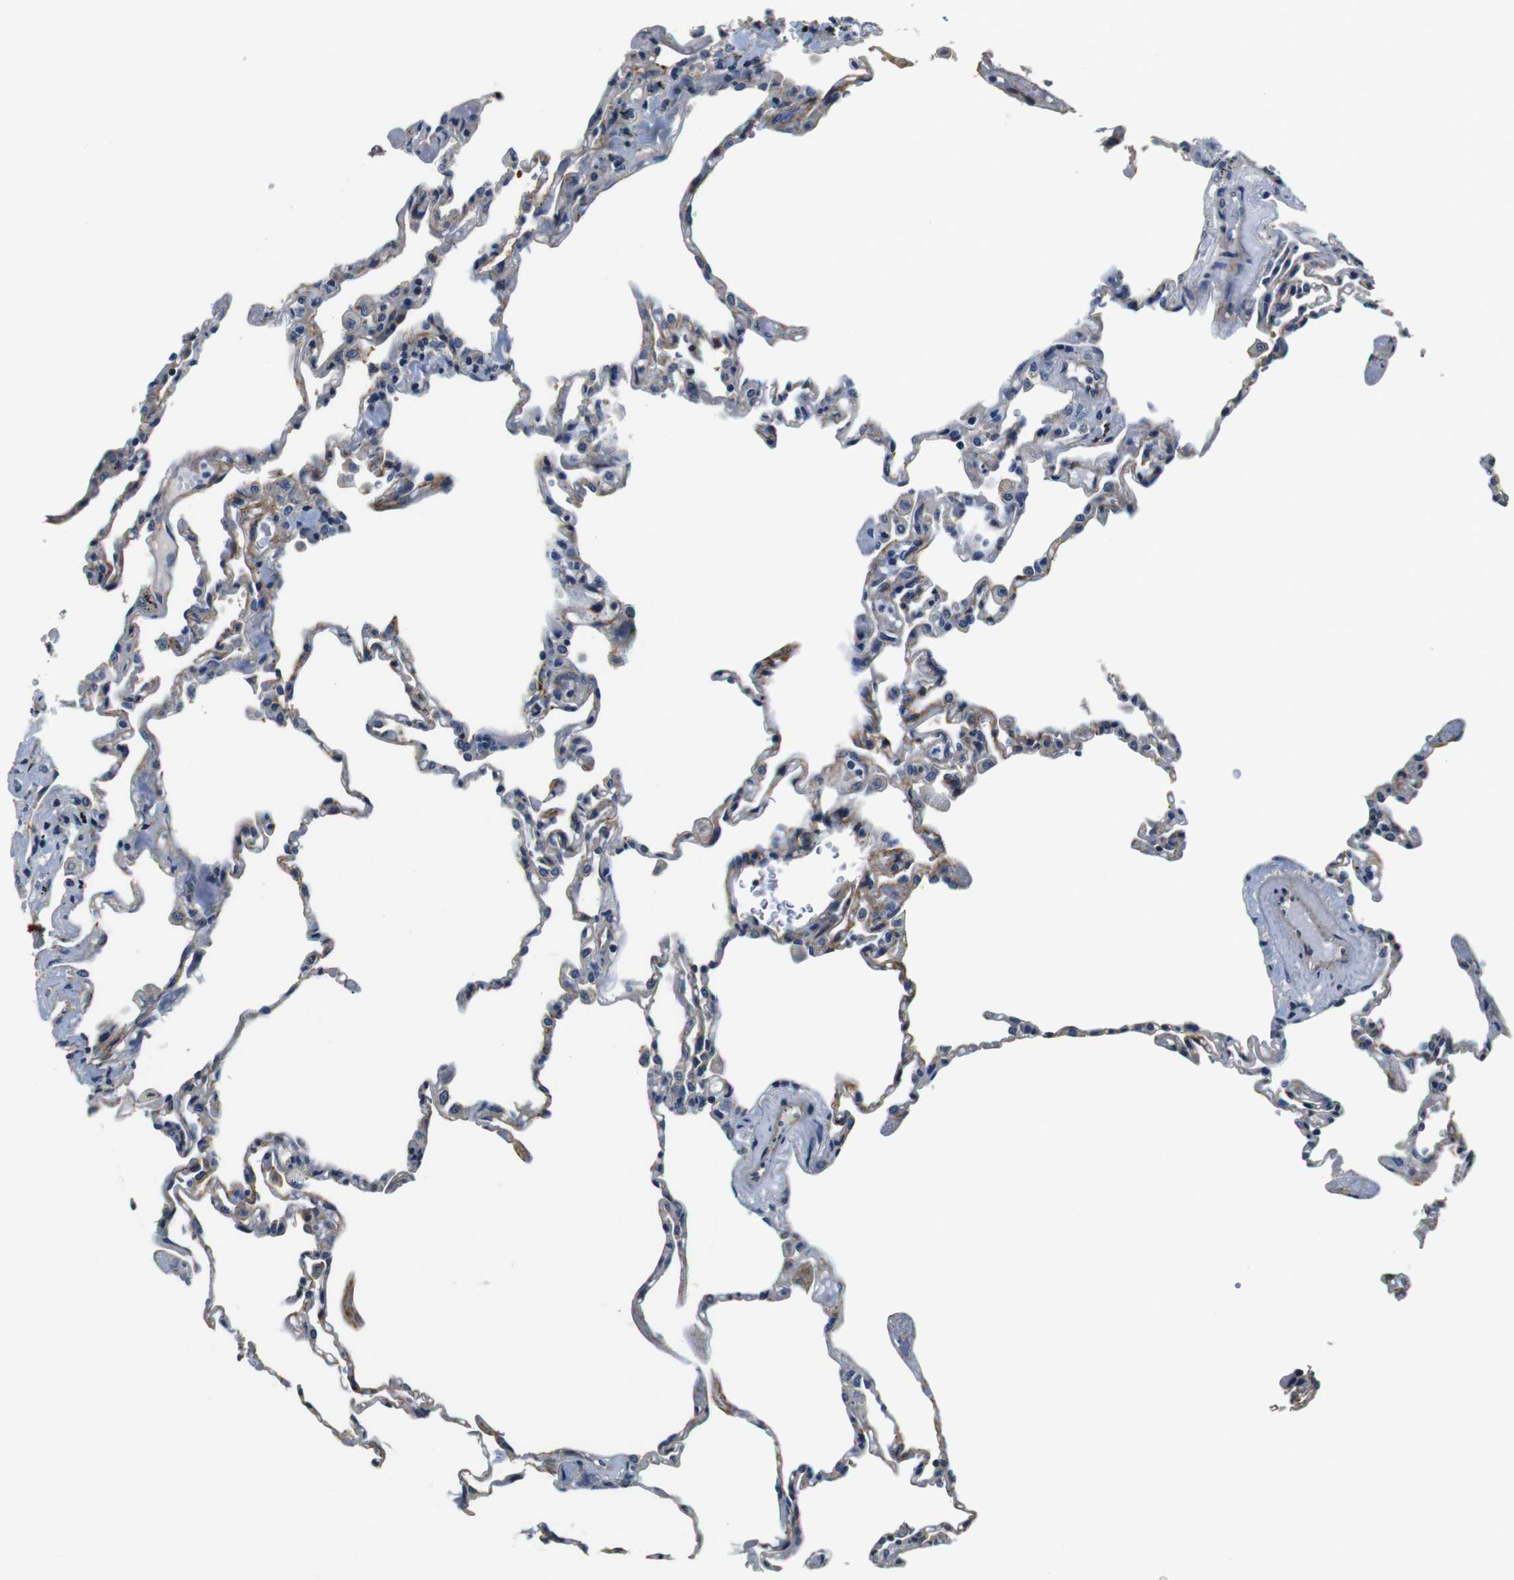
{"staining": {"intensity": "moderate", "quantity": "<25%", "location": "cytoplasmic/membranous"}, "tissue": "lung", "cell_type": "Alveolar cells", "image_type": "normal", "snomed": [{"axis": "morphology", "description": "Normal tissue, NOS"}, {"axis": "topography", "description": "Lung"}], "caption": "This micrograph demonstrates immunohistochemistry (IHC) staining of unremarkable lung, with low moderate cytoplasmic/membranous expression in approximately <25% of alveolar cells.", "gene": "COL1A1", "patient": {"sex": "male", "age": 59}}